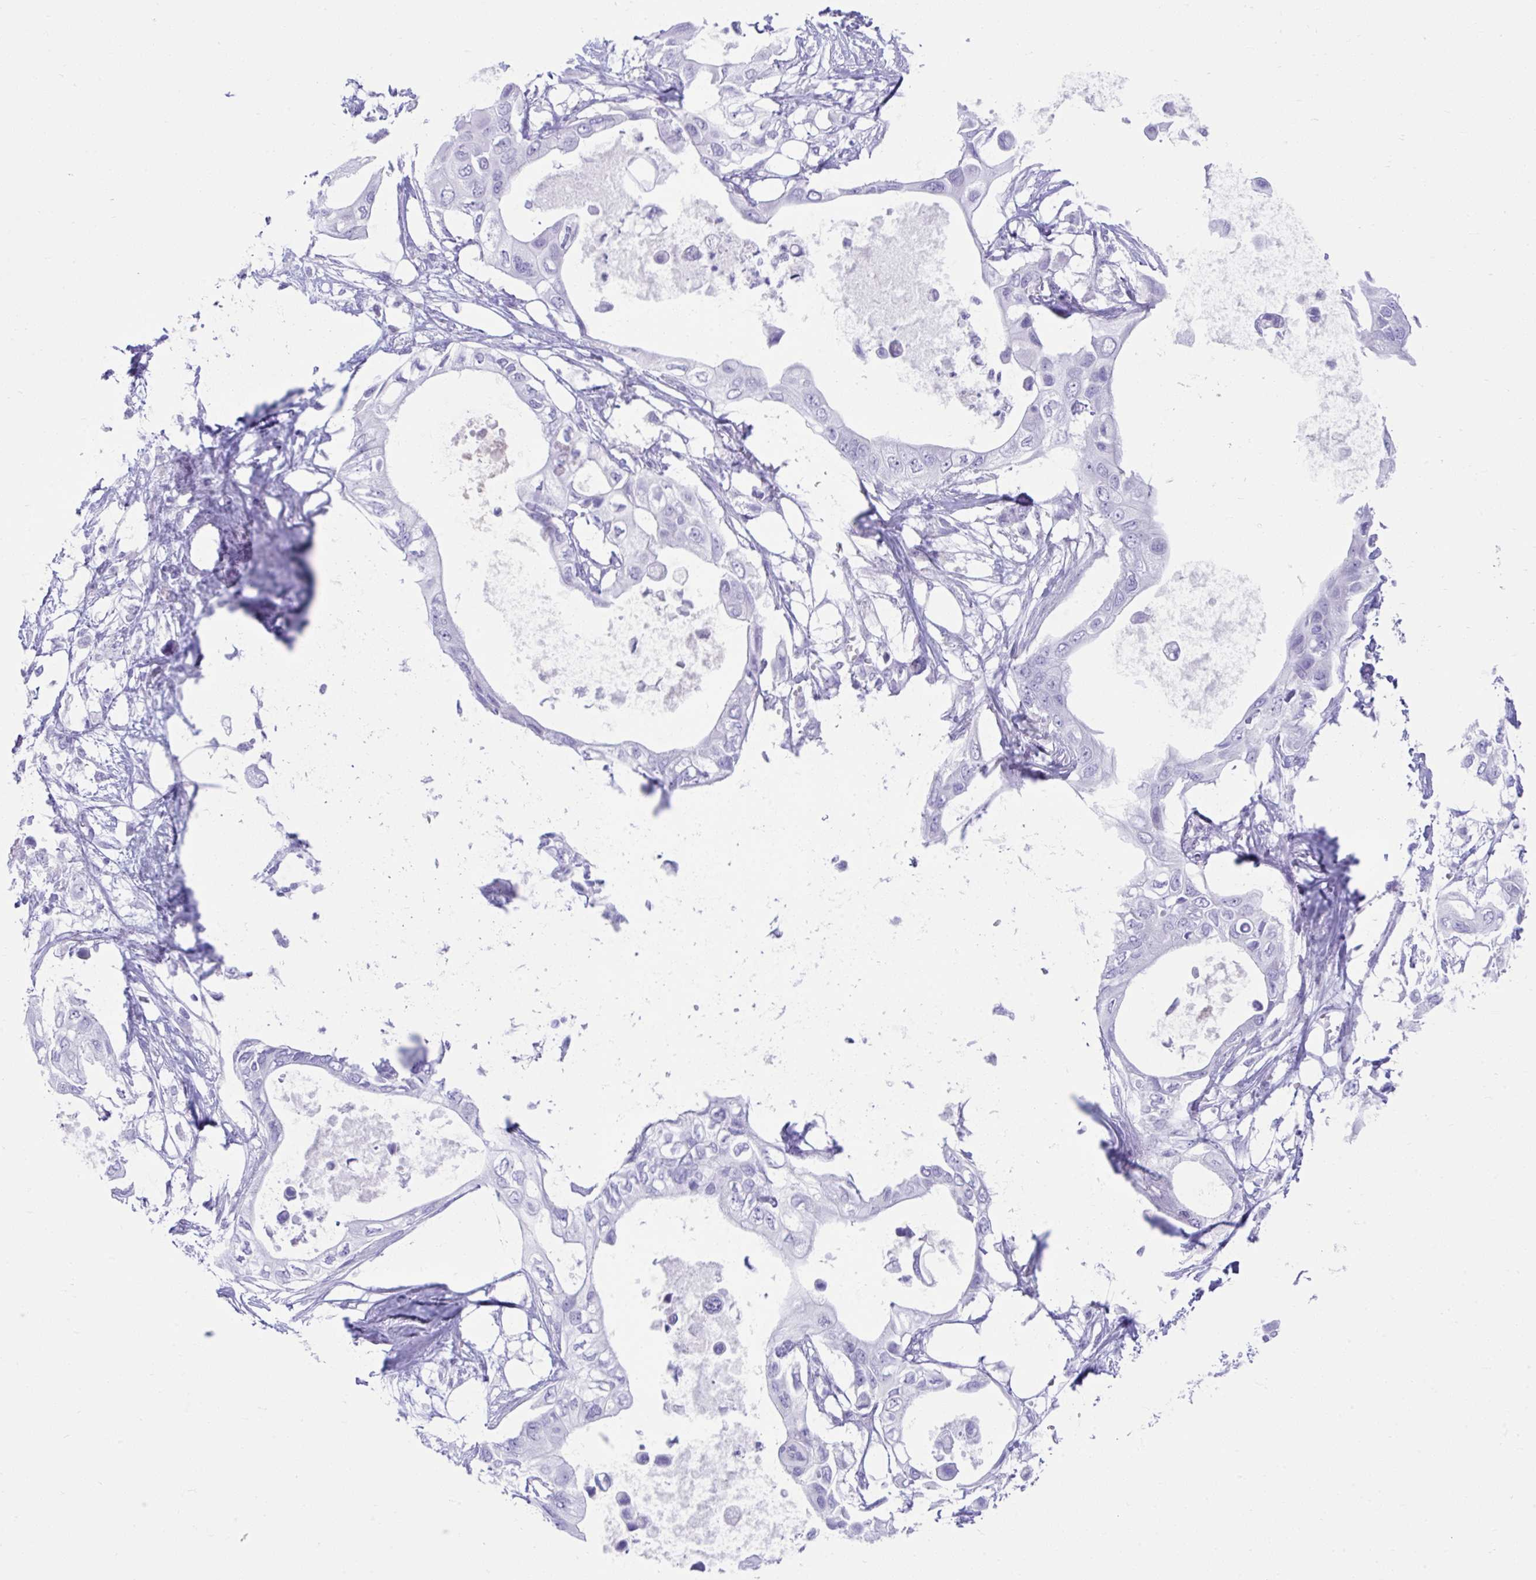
{"staining": {"intensity": "negative", "quantity": "none", "location": "none"}, "tissue": "pancreatic cancer", "cell_type": "Tumor cells", "image_type": "cancer", "snomed": [{"axis": "morphology", "description": "Adenocarcinoma, NOS"}, {"axis": "topography", "description": "Pancreas"}], "caption": "Tumor cells are negative for brown protein staining in pancreatic cancer (adenocarcinoma).", "gene": "PSCA", "patient": {"sex": "female", "age": 63}}